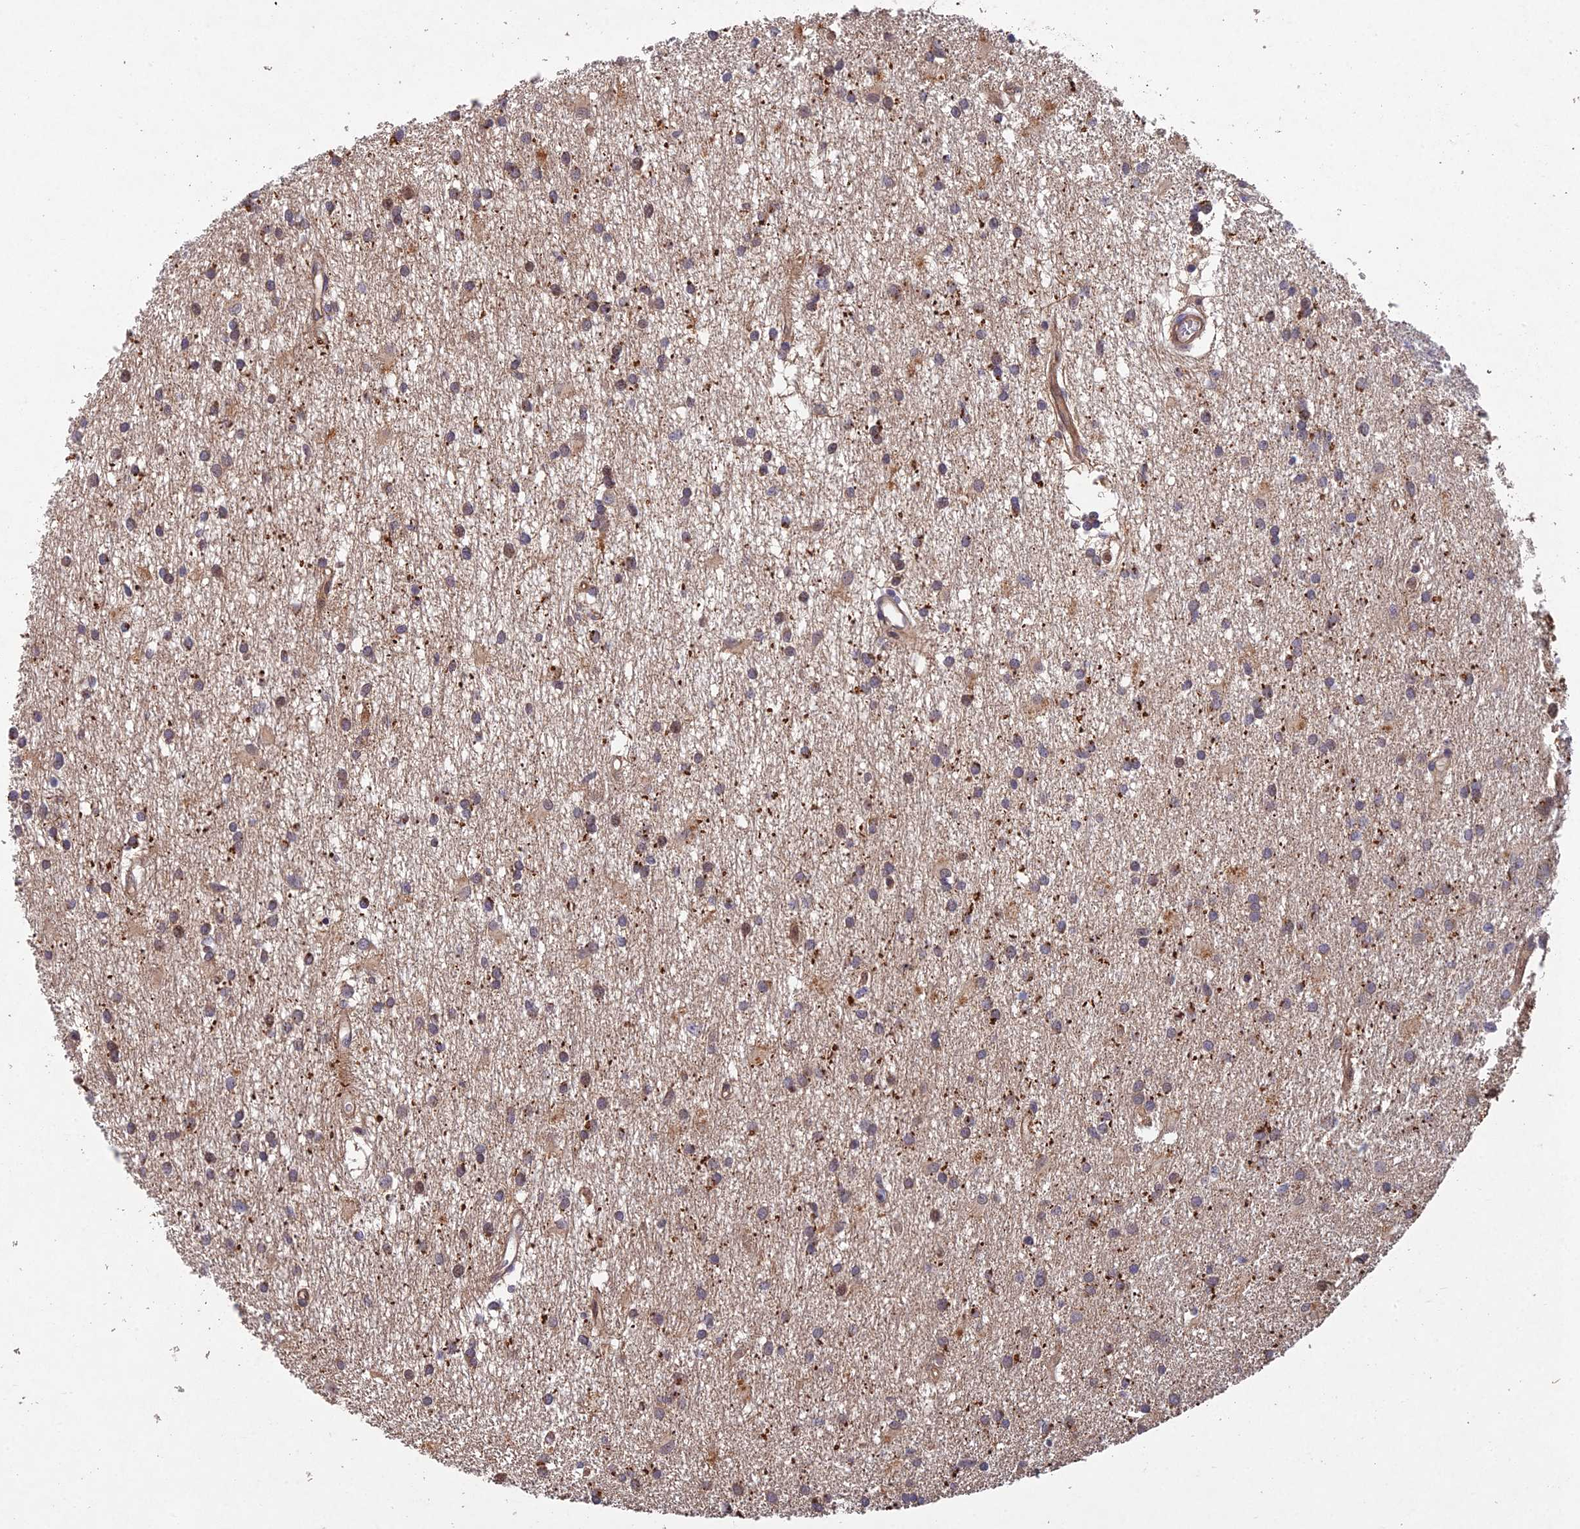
{"staining": {"intensity": "moderate", "quantity": "<25%", "location": "cytoplasmic/membranous"}, "tissue": "glioma", "cell_type": "Tumor cells", "image_type": "cancer", "snomed": [{"axis": "morphology", "description": "Glioma, malignant, High grade"}, {"axis": "topography", "description": "Brain"}], "caption": "Immunohistochemistry (IHC) histopathology image of human glioma stained for a protein (brown), which displays low levels of moderate cytoplasmic/membranous expression in about <25% of tumor cells.", "gene": "NSMCE1", "patient": {"sex": "male", "age": 77}}